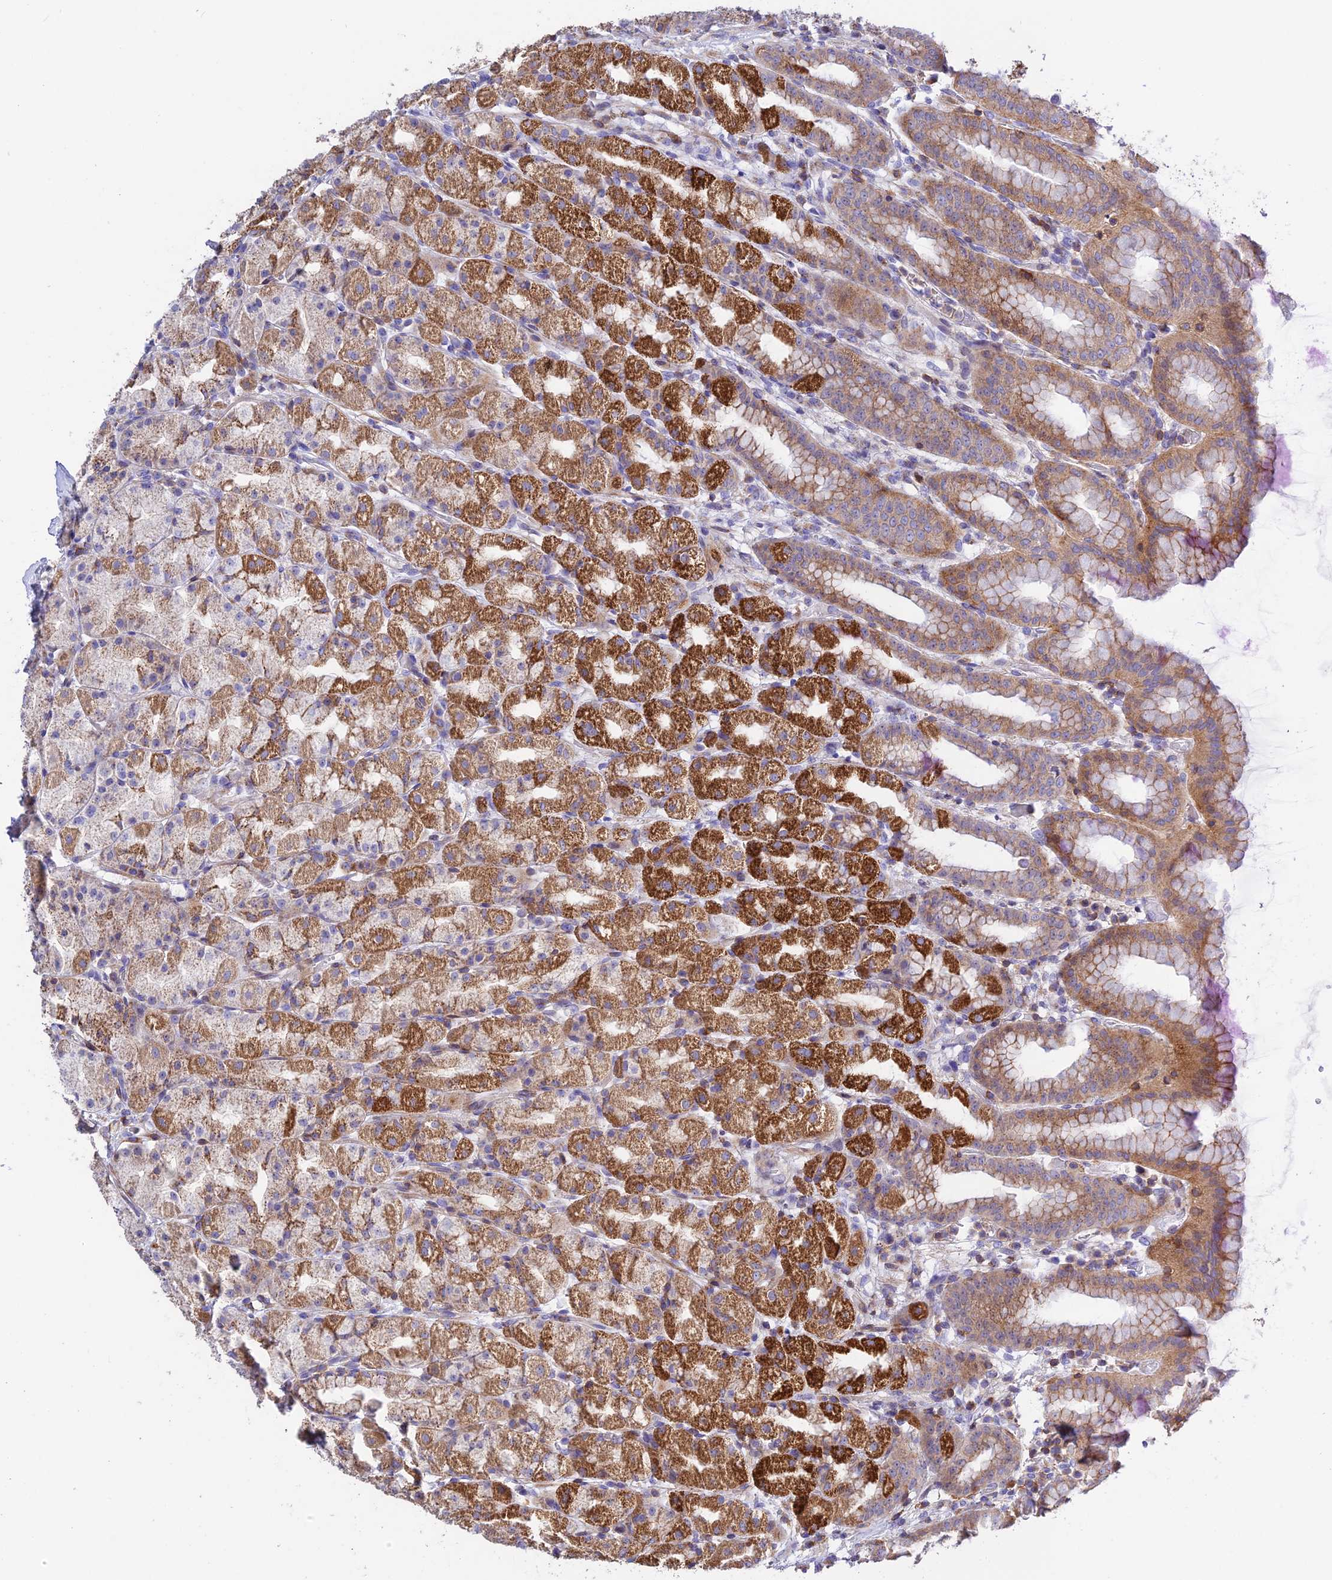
{"staining": {"intensity": "strong", "quantity": "25%-75%", "location": "cytoplasmic/membranous"}, "tissue": "stomach", "cell_type": "Glandular cells", "image_type": "normal", "snomed": [{"axis": "morphology", "description": "Normal tissue, NOS"}, {"axis": "topography", "description": "Stomach, upper"}], "caption": "Normal stomach shows strong cytoplasmic/membranous expression in approximately 25%-75% of glandular cells, visualized by immunohistochemistry. The staining was performed using DAB, with brown indicating positive protein expression. Nuclei are stained blue with hematoxylin.", "gene": "PRIM1", "patient": {"sex": "male", "age": 68}}